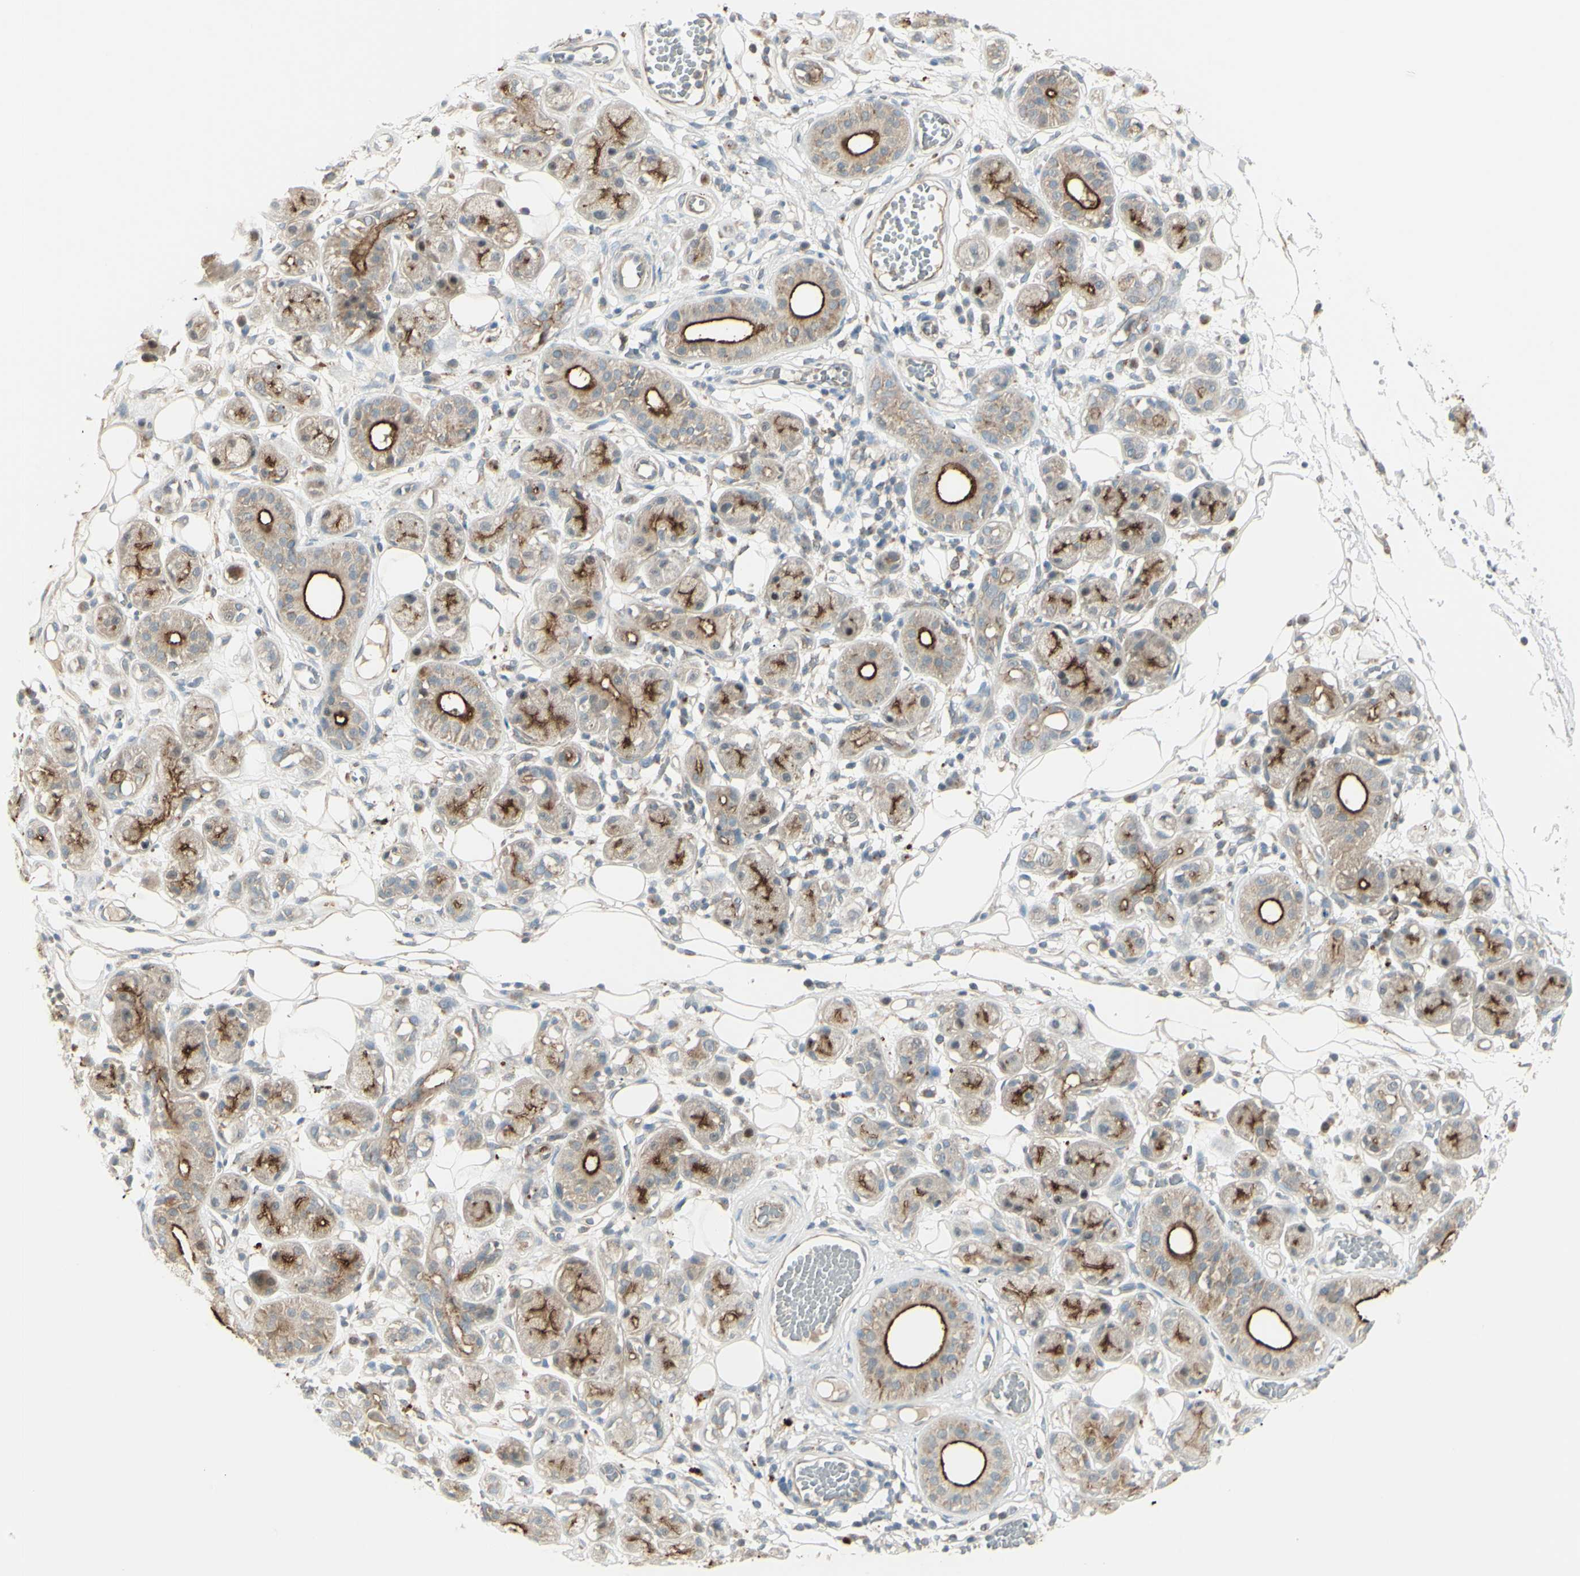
{"staining": {"intensity": "moderate", "quantity": "<25%", "location": "cytoplasmic/membranous"}, "tissue": "adipose tissue", "cell_type": "Adipocytes", "image_type": "normal", "snomed": [{"axis": "morphology", "description": "Normal tissue, NOS"}, {"axis": "morphology", "description": "Inflammation, NOS"}, {"axis": "topography", "description": "Vascular tissue"}, {"axis": "topography", "description": "Salivary gland"}], "caption": "Unremarkable adipose tissue exhibits moderate cytoplasmic/membranous staining in approximately <25% of adipocytes, visualized by immunohistochemistry.", "gene": "LMTK2", "patient": {"sex": "female", "age": 75}}